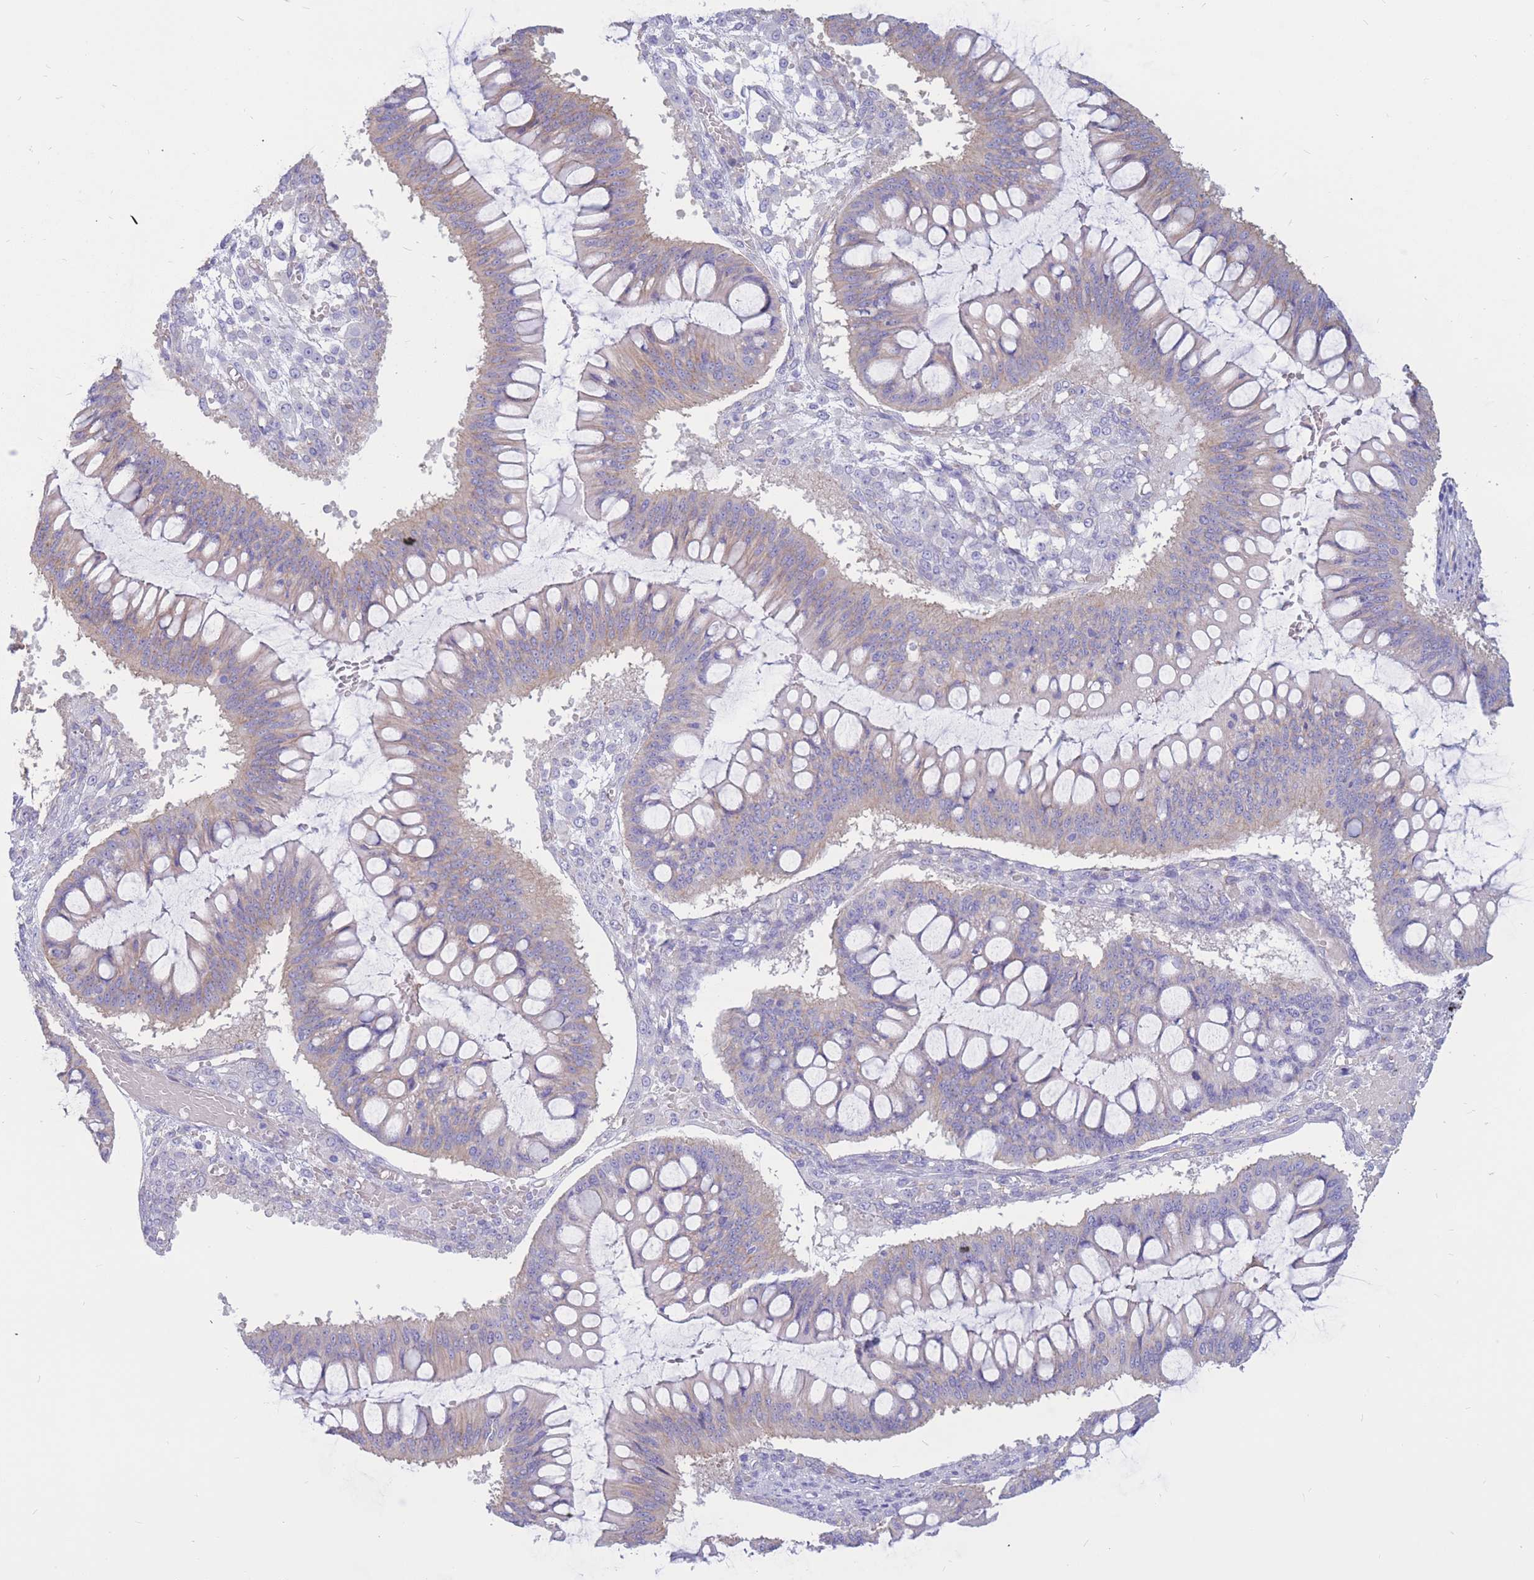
{"staining": {"intensity": "weak", "quantity": "25%-75%", "location": "cytoplasmic/membranous"}, "tissue": "ovarian cancer", "cell_type": "Tumor cells", "image_type": "cancer", "snomed": [{"axis": "morphology", "description": "Cystadenocarcinoma, mucinous, NOS"}, {"axis": "topography", "description": "Ovary"}], "caption": "Tumor cells display weak cytoplasmic/membranous positivity in approximately 25%-75% of cells in ovarian cancer (mucinous cystadenocarcinoma).", "gene": "ADD2", "patient": {"sex": "female", "age": 73}}